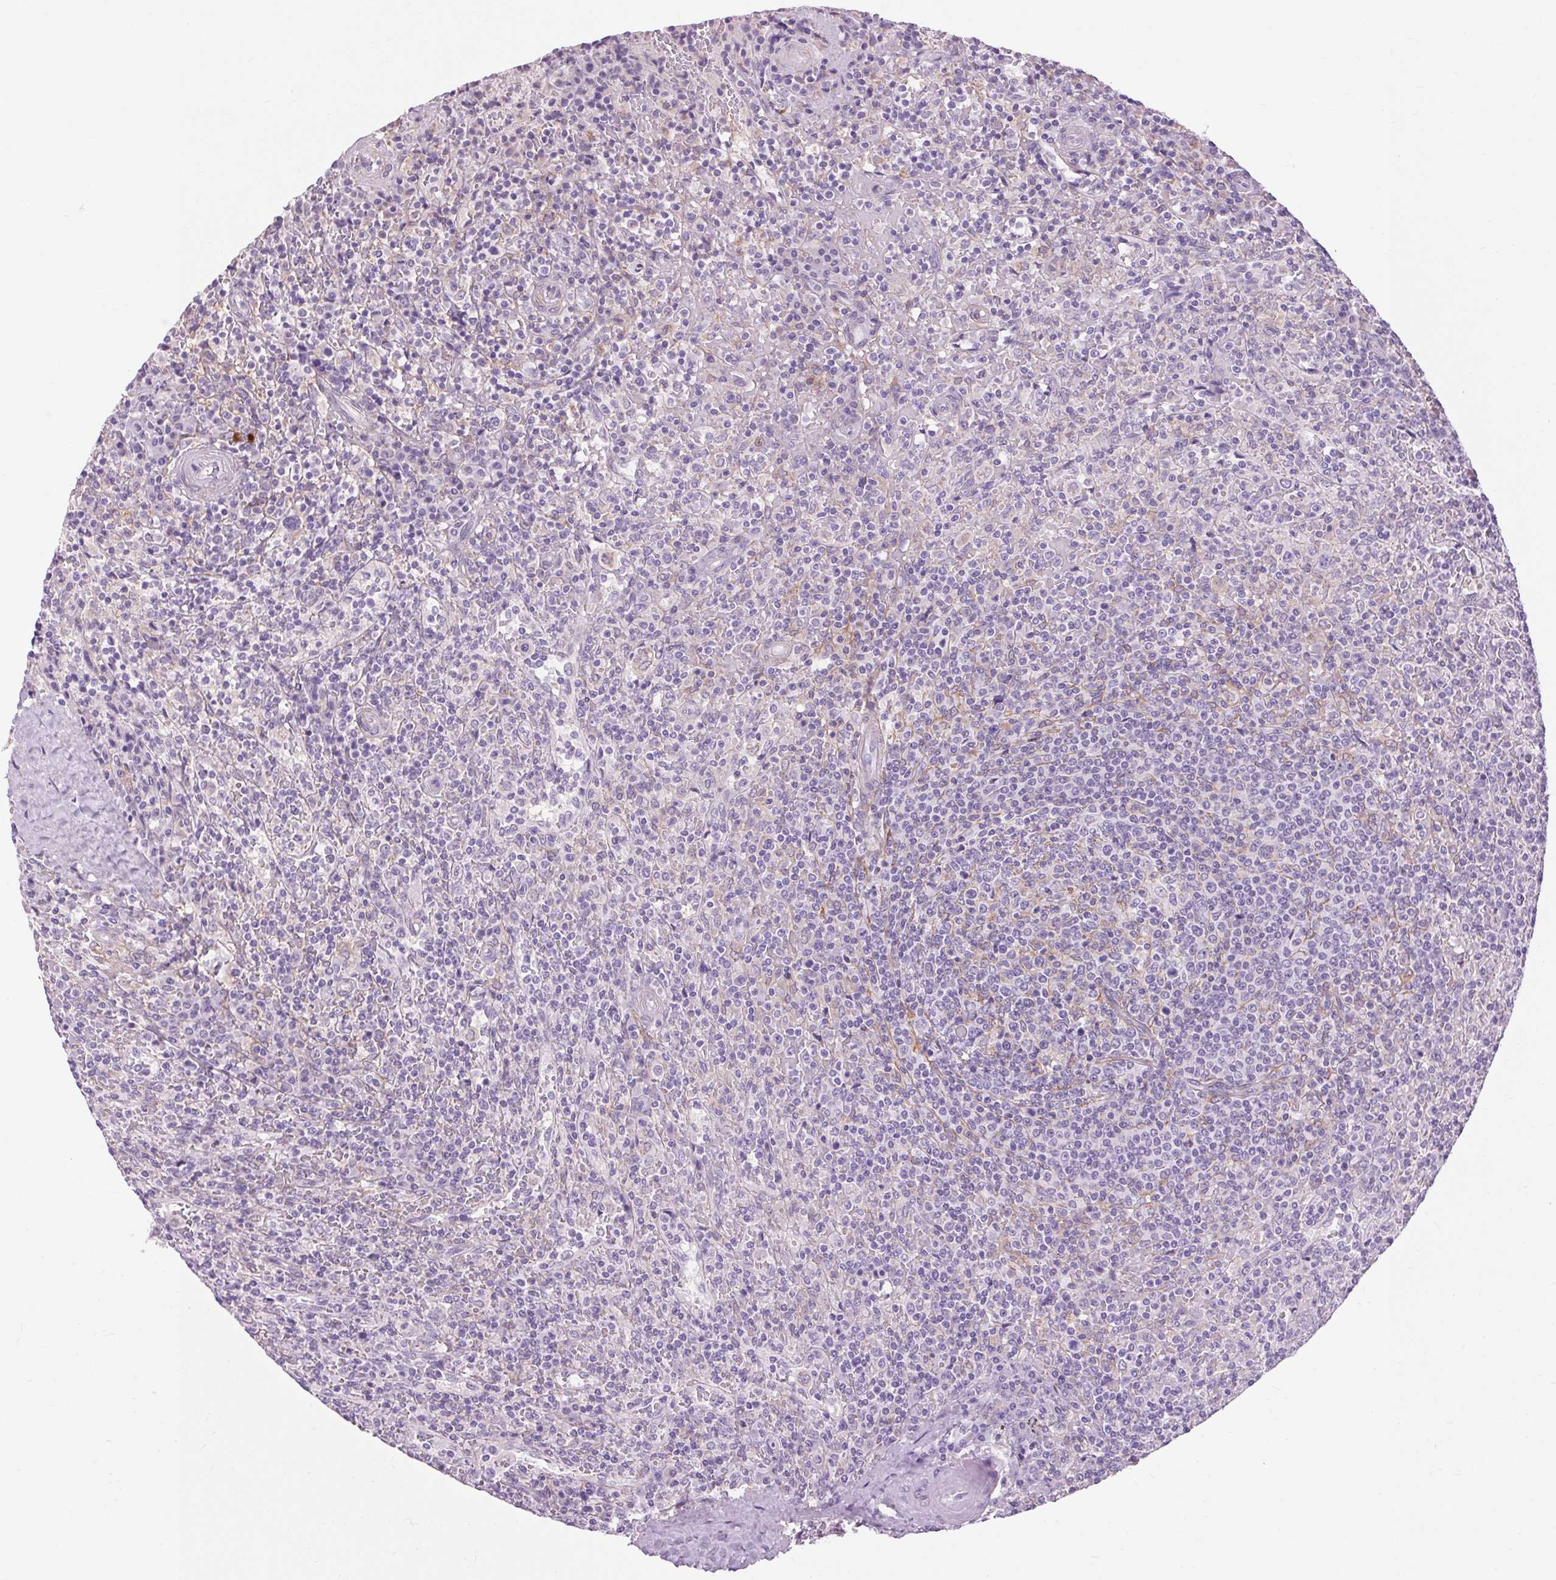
{"staining": {"intensity": "negative", "quantity": "none", "location": "none"}, "tissue": "lymphoma", "cell_type": "Tumor cells", "image_type": "cancer", "snomed": [{"axis": "morphology", "description": "Malignant lymphoma, non-Hodgkin's type, Low grade"}, {"axis": "topography", "description": "Spleen"}], "caption": "Protein analysis of low-grade malignant lymphoma, non-Hodgkin's type demonstrates no significant staining in tumor cells.", "gene": "SOWAHC", "patient": {"sex": "male", "age": 62}}